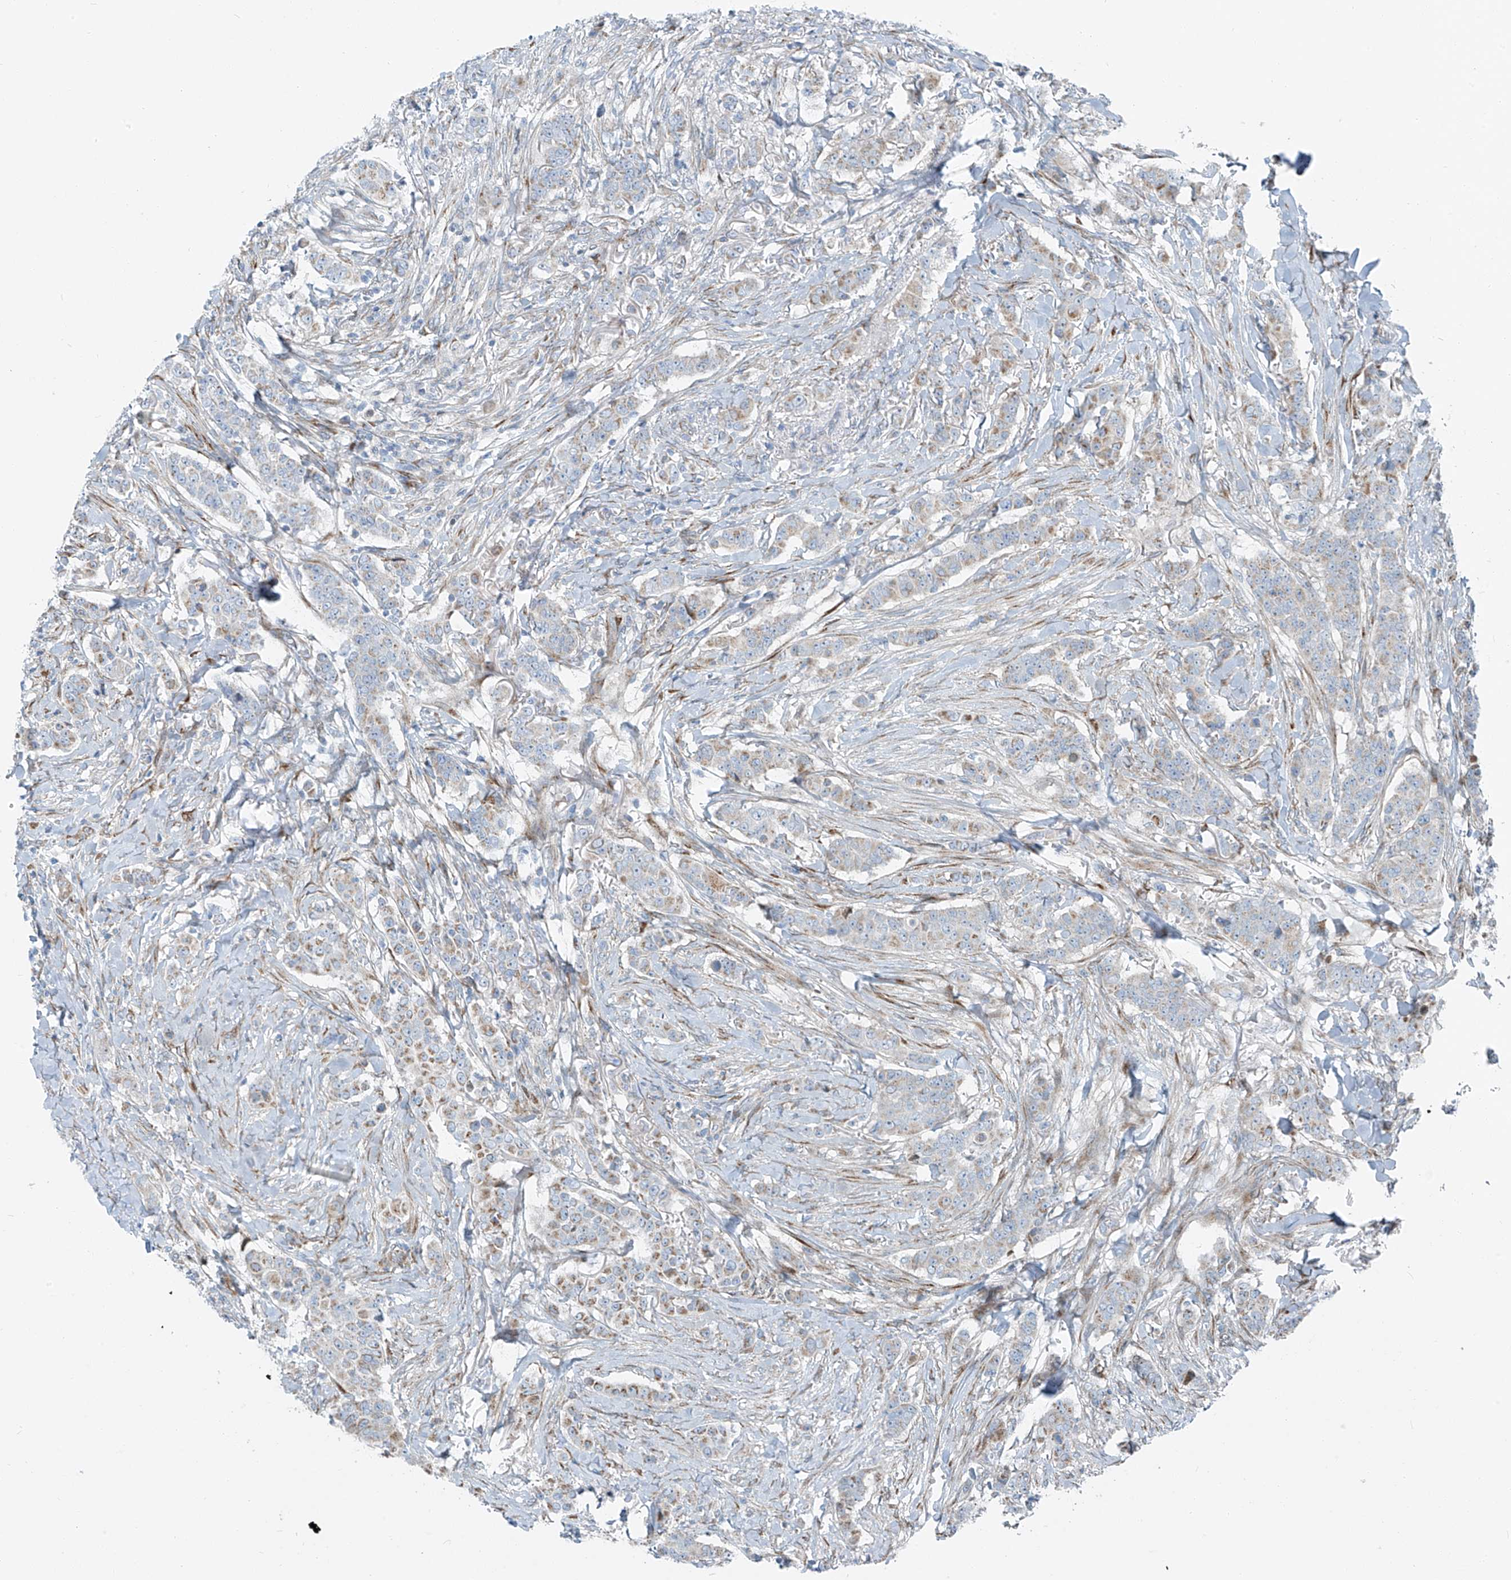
{"staining": {"intensity": "weak", "quantity": "25%-75%", "location": "cytoplasmic/membranous"}, "tissue": "breast cancer", "cell_type": "Tumor cells", "image_type": "cancer", "snomed": [{"axis": "morphology", "description": "Duct carcinoma"}, {"axis": "topography", "description": "Breast"}], "caption": "Protein staining shows weak cytoplasmic/membranous staining in approximately 25%-75% of tumor cells in infiltrating ductal carcinoma (breast).", "gene": "HIC2", "patient": {"sex": "female", "age": 40}}